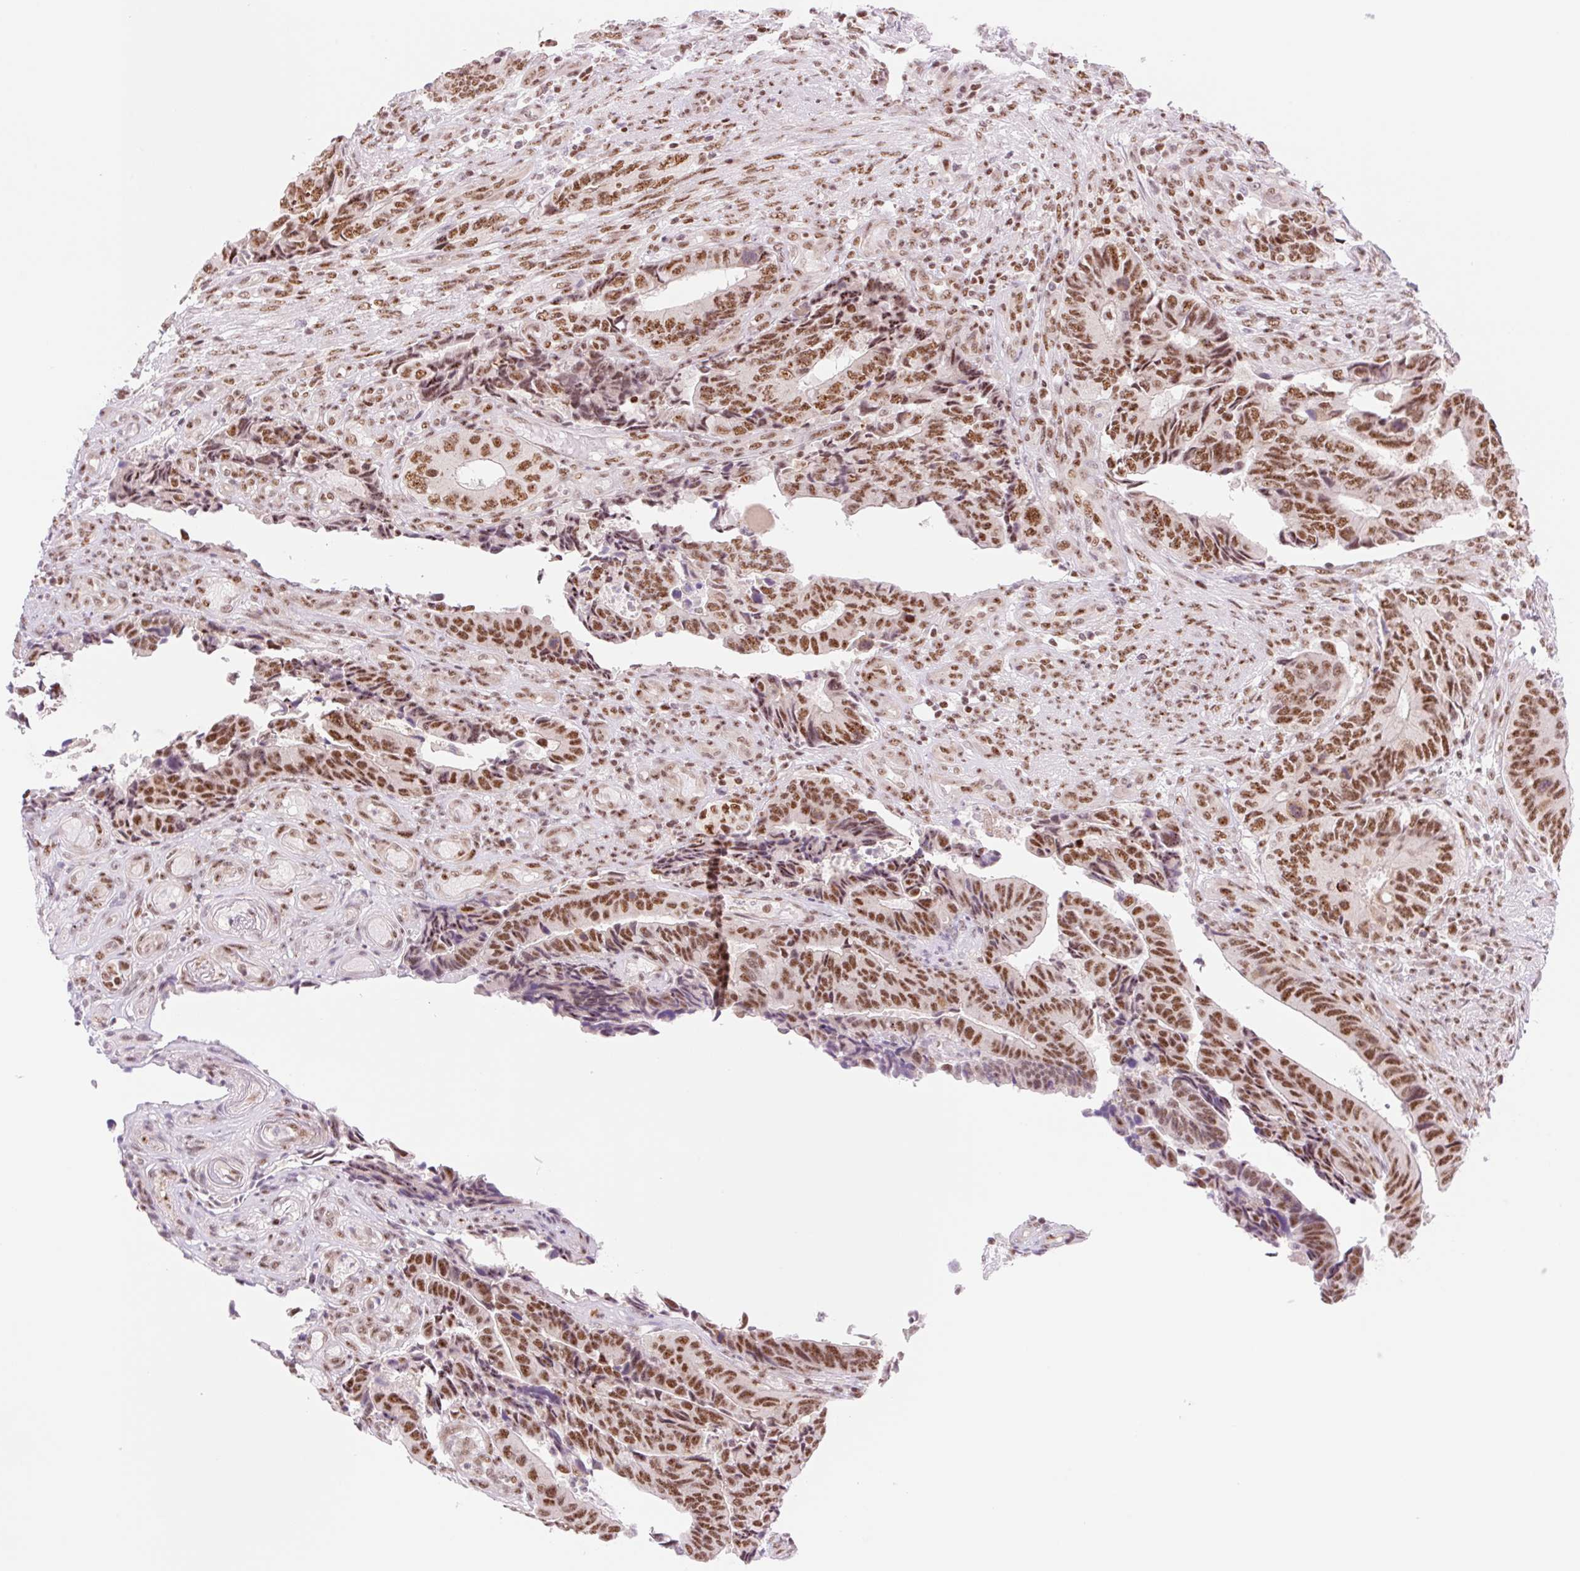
{"staining": {"intensity": "strong", "quantity": ">75%", "location": "nuclear"}, "tissue": "colorectal cancer", "cell_type": "Tumor cells", "image_type": "cancer", "snomed": [{"axis": "morphology", "description": "Adenocarcinoma, NOS"}, {"axis": "topography", "description": "Colon"}], "caption": "This histopathology image reveals immunohistochemistry (IHC) staining of human adenocarcinoma (colorectal), with high strong nuclear expression in approximately >75% of tumor cells.", "gene": "PRDM11", "patient": {"sex": "male", "age": 87}}